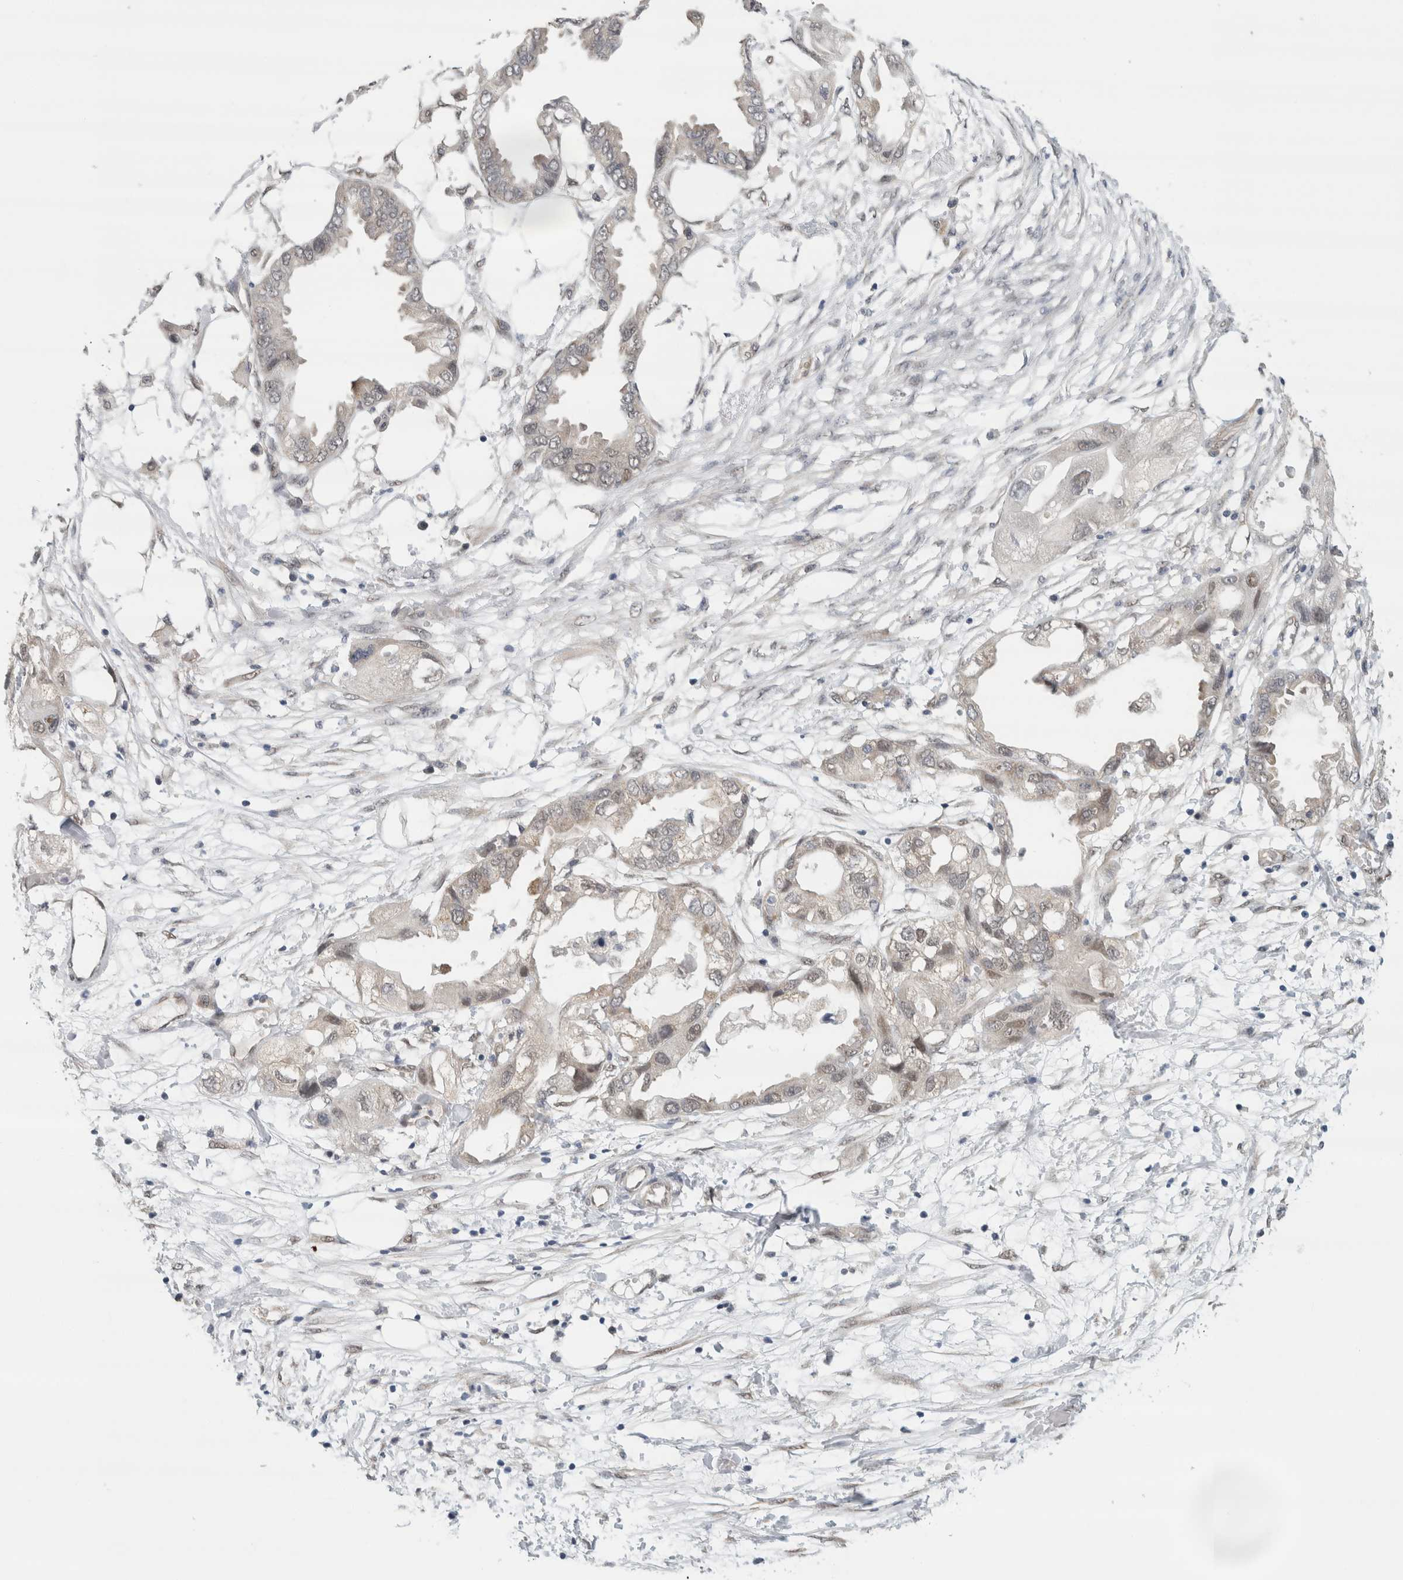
{"staining": {"intensity": "negative", "quantity": "none", "location": "none"}, "tissue": "endometrial cancer", "cell_type": "Tumor cells", "image_type": "cancer", "snomed": [{"axis": "morphology", "description": "Adenocarcinoma, NOS"}, {"axis": "morphology", "description": "Adenocarcinoma, metastatic, NOS"}, {"axis": "topography", "description": "Adipose tissue"}, {"axis": "topography", "description": "Endometrium"}], "caption": "Immunohistochemistry histopathology image of endometrial cancer (metastatic adenocarcinoma) stained for a protein (brown), which displays no expression in tumor cells.", "gene": "EIF4G3", "patient": {"sex": "female", "age": 67}}